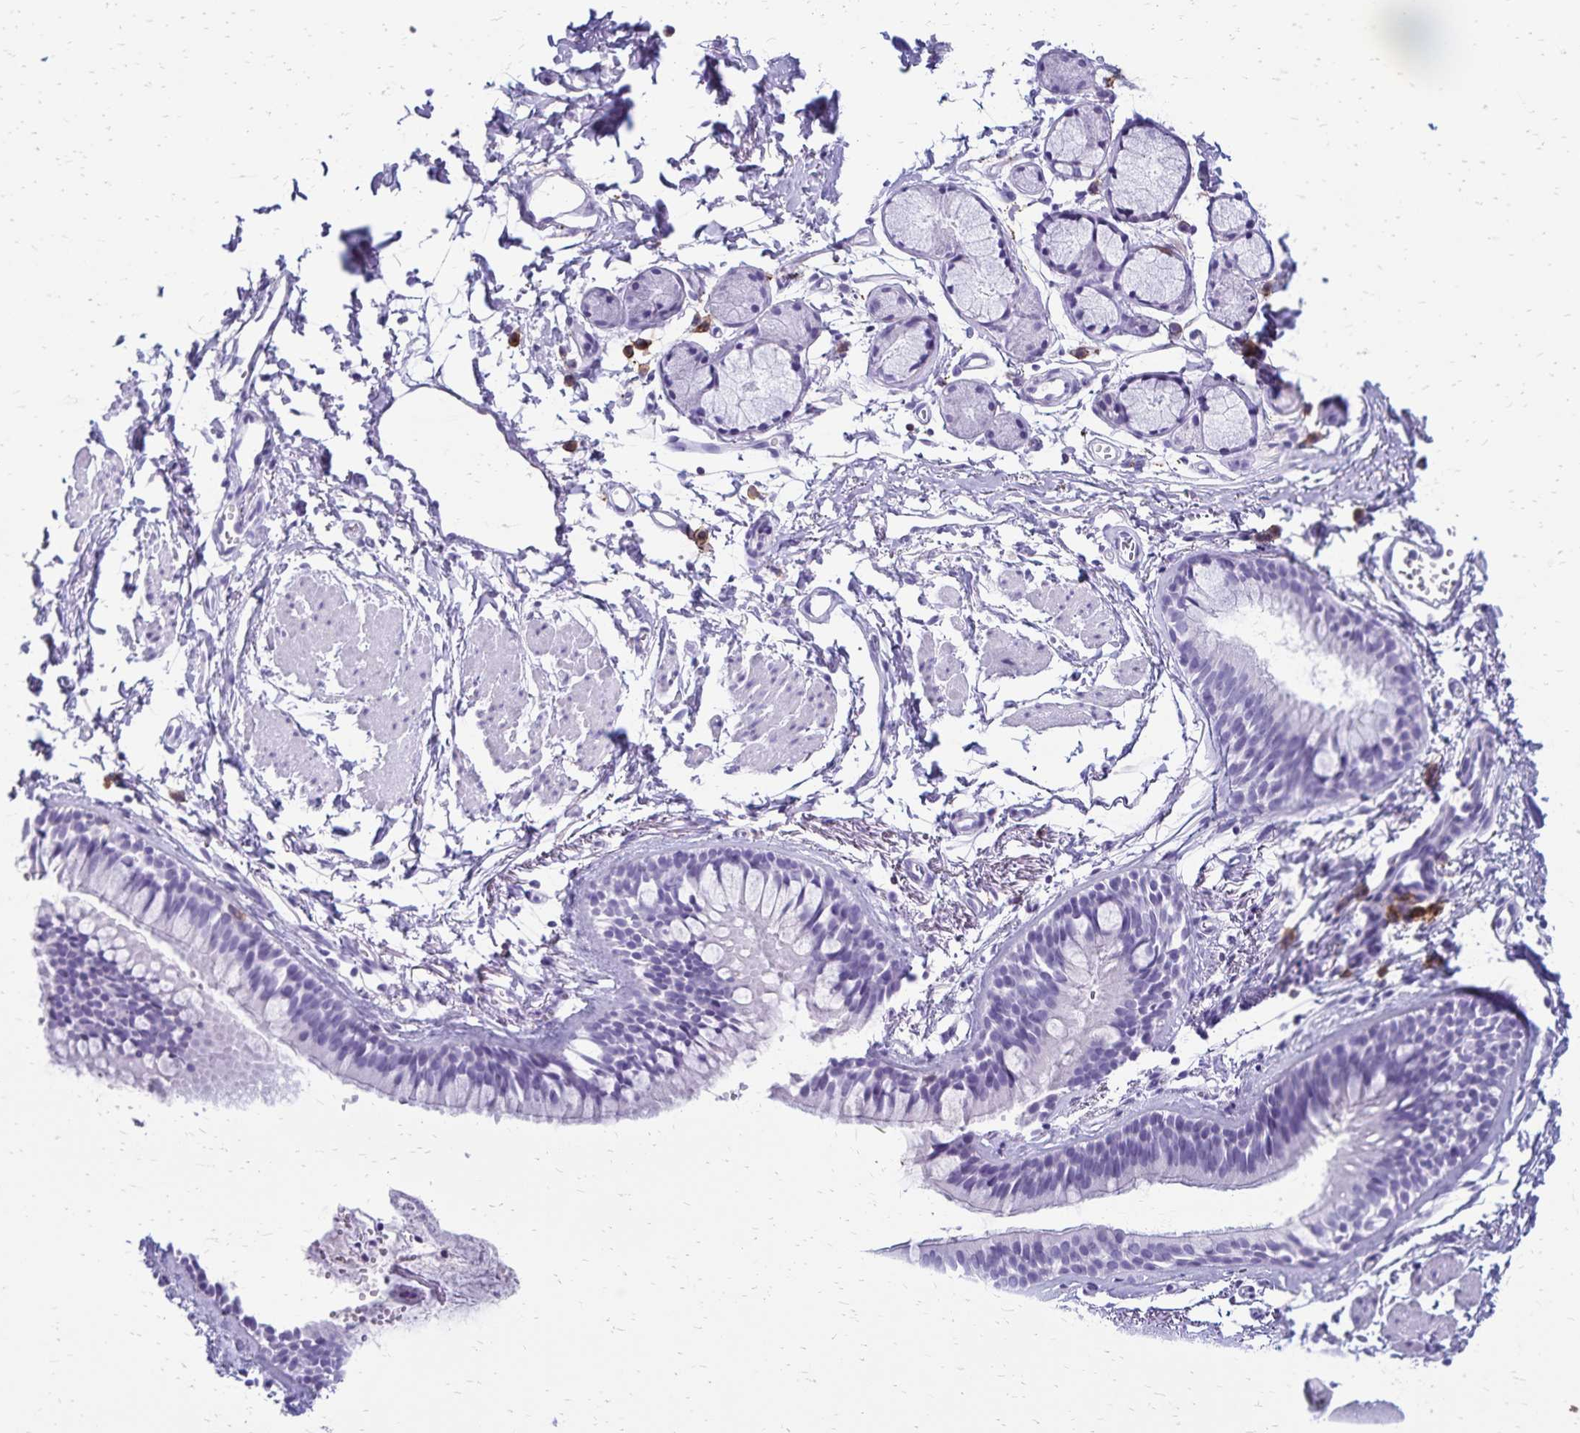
{"staining": {"intensity": "negative", "quantity": "none", "location": "none"}, "tissue": "bronchus", "cell_type": "Respiratory epithelial cells", "image_type": "normal", "snomed": [{"axis": "morphology", "description": "Normal tissue, NOS"}, {"axis": "topography", "description": "Cartilage tissue"}, {"axis": "topography", "description": "Bronchus"}, {"axis": "topography", "description": "Peripheral nerve tissue"}], "caption": "Immunohistochemical staining of benign human bronchus exhibits no significant expression in respiratory epithelial cells.", "gene": "CD27", "patient": {"sex": "female", "age": 59}}